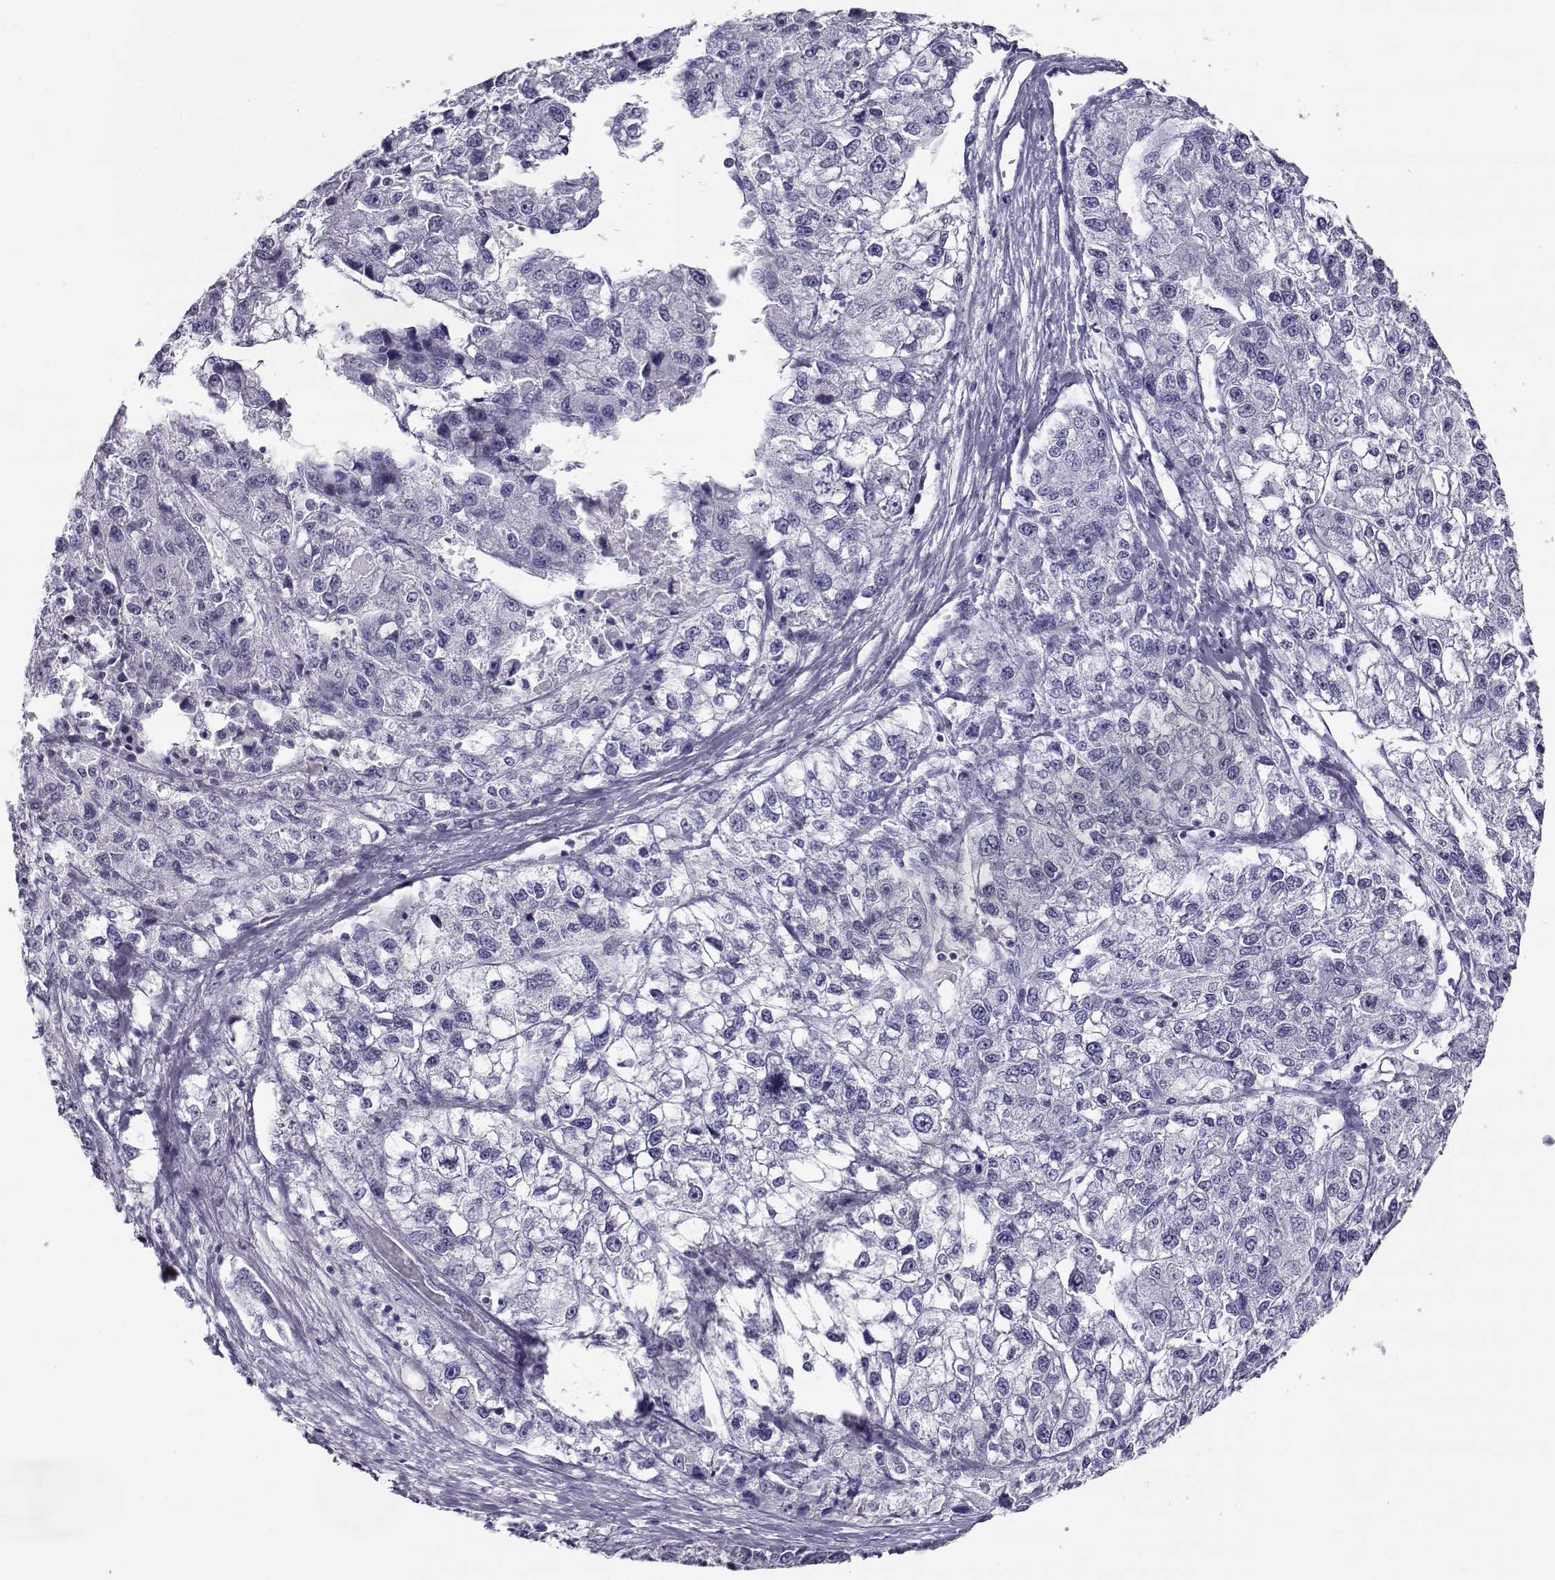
{"staining": {"intensity": "negative", "quantity": "none", "location": "none"}, "tissue": "liver cancer", "cell_type": "Tumor cells", "image_type": "cancer", "snomed": [{"axis": "morphology", "description": "Carcinoma, Hepatocellular, NOS"}, {"axis": "topography", "description": "Liver"}], "caption": "Immunohistochemistry (IHC) histopathology image of neoplastic tissue: hepatocellular carcinoma (liver) stained with DAB displays no significant protein expression in tumor cells.", "gene": "CABS1", "patient": {"sex": "male", "age": 56}}